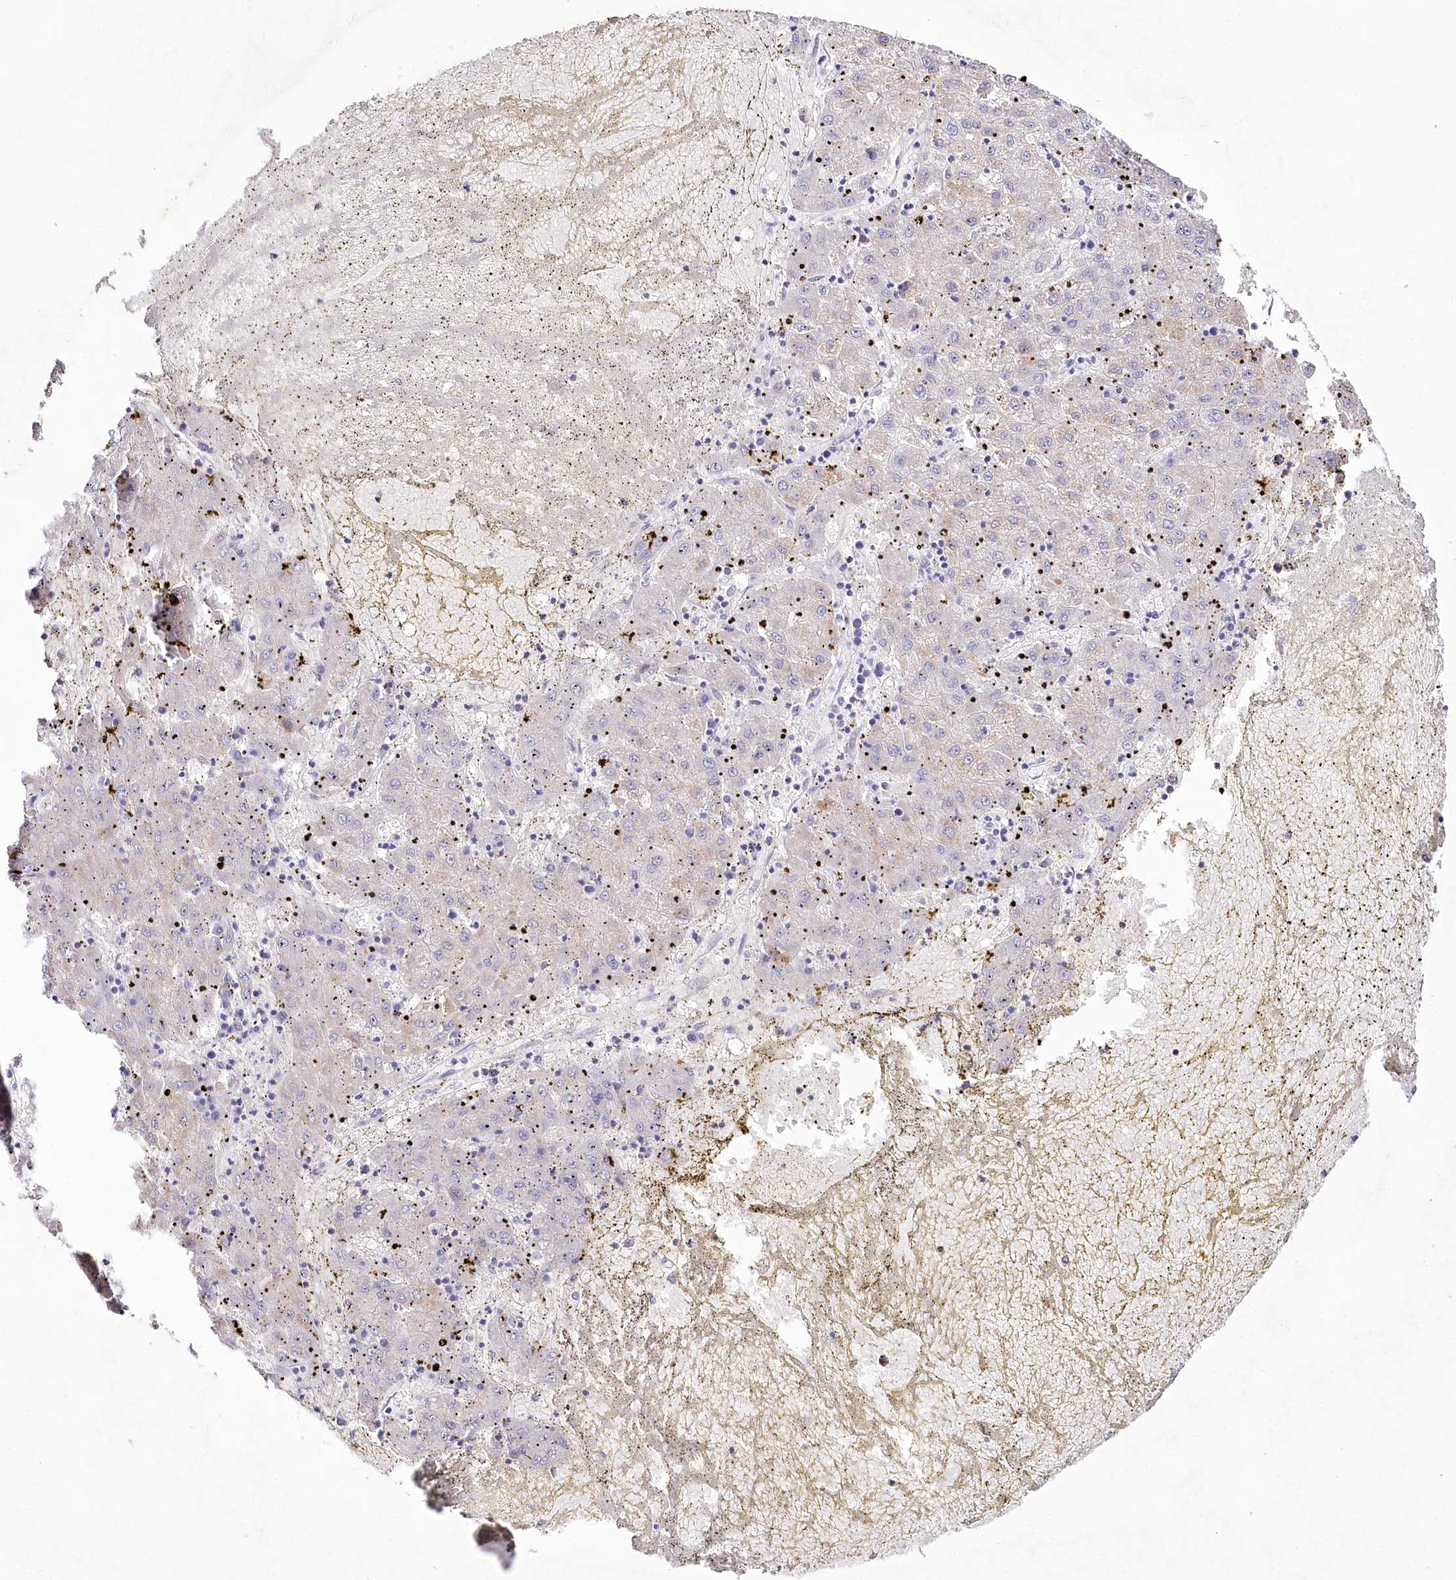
{"staining": {"intensity": "negative", "quantity": "none", "location": "none"}, "tissue": "liver cancer", "cell_type": "Tumor cells", "image_type": "cancer", "snomed": [{"axis": "morphology", "description": "Carcinoma, Hepatocellular, NOS"}, {"axis": "topography", "description": "Liver"}], "caption": "Immunohistochemistry micrograph of human liver hepatocellular carcinoma stained for a protein (brown), which displays no staining in tumor cells. (DAB IHC, high magnification).", "gene": "LRRC14B", "patient": {"sex": "male", "age": 72}}